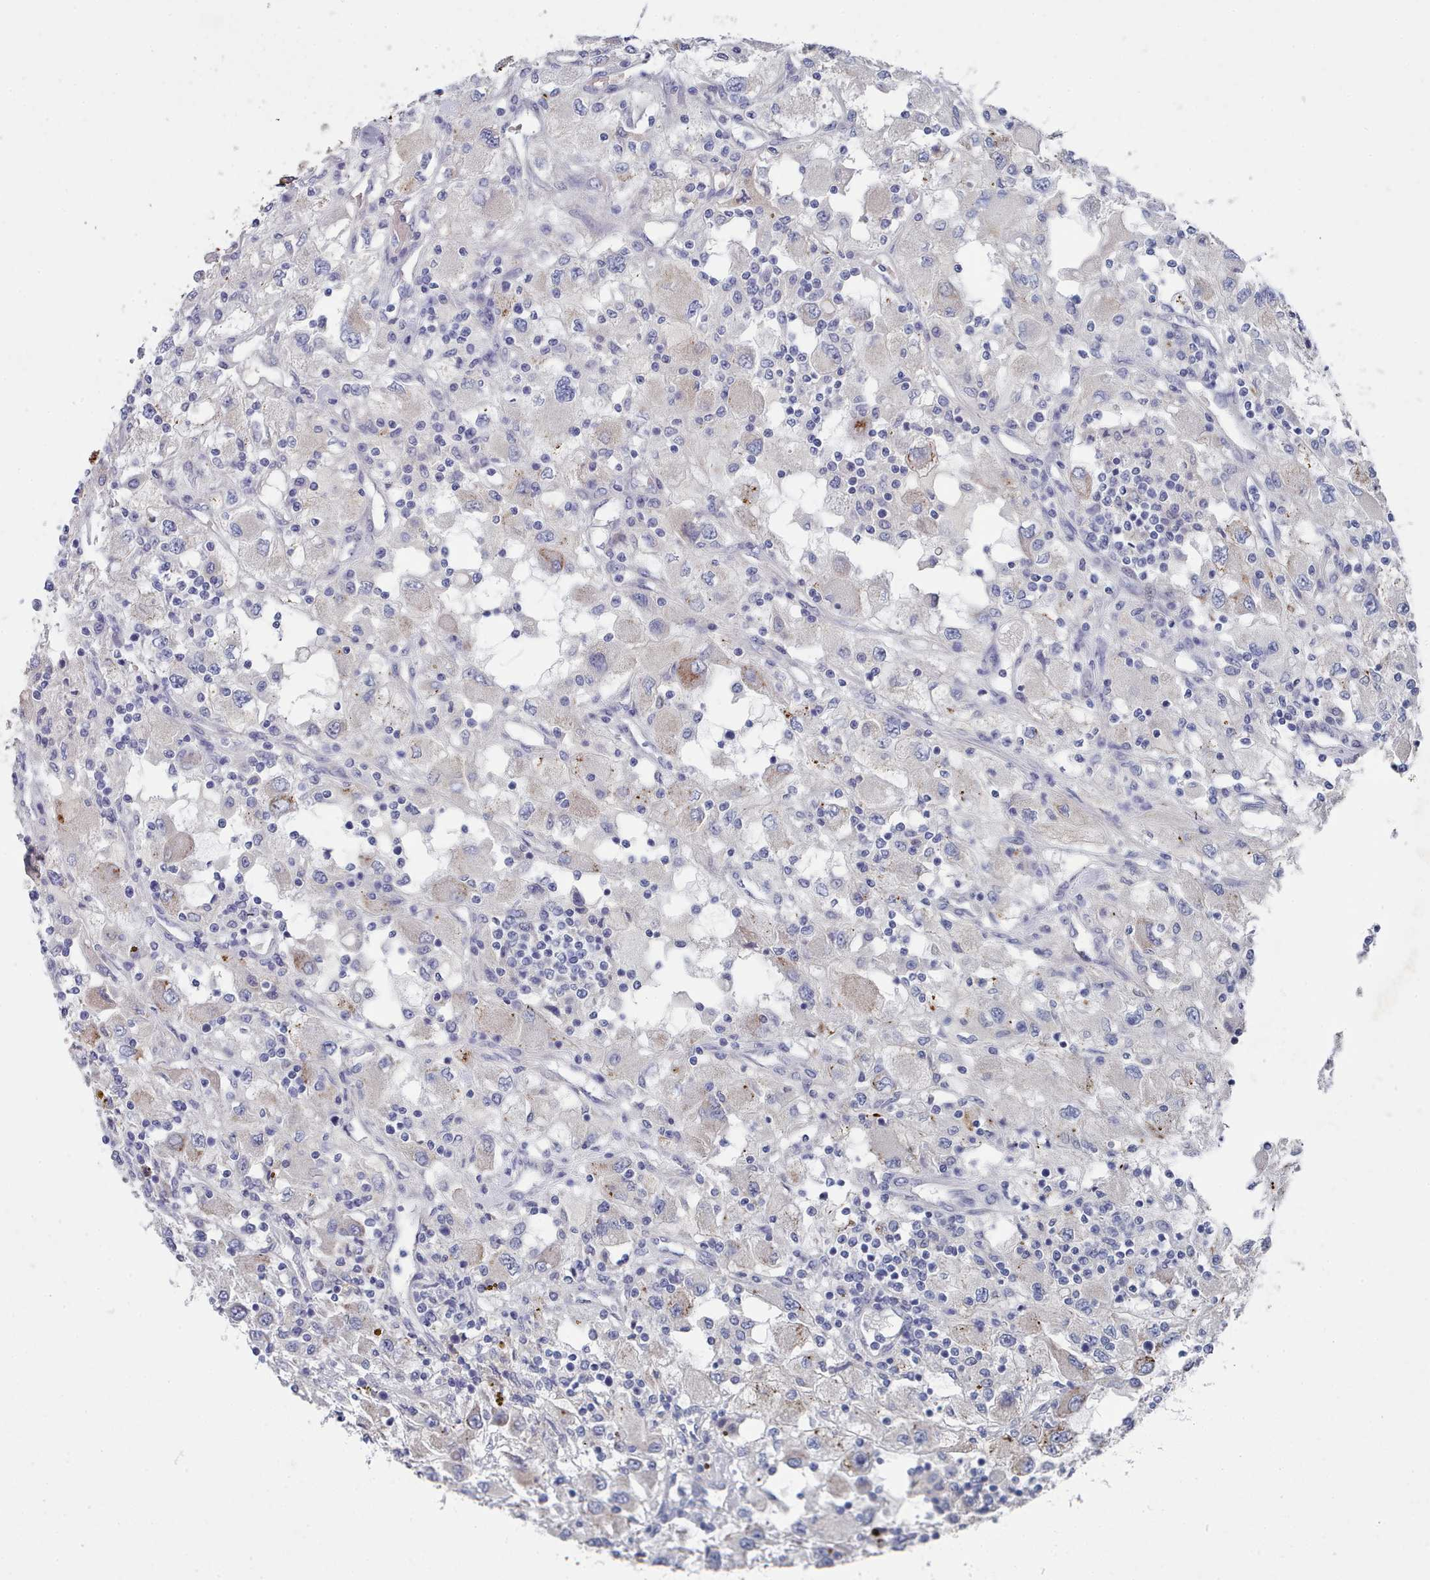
{"staining": {"intensity": "negative", "quantity": "none", "location": "none"}, "tissue": "renal cancer", "cell_type": "Tumor cells", "image_type": "cancer", "snomed": [{"axis": "morphology", "description": "Adenocarcinoma, NOS"}, {"axis": "topography", "description": "Kidney"}], "caption": "Immunohistochemical staining of adenocarcinoma (renal) demonstrates no significant positivity in tumor cells. The staining is performed using DAB (3,3'-diaminobenzidine) brown chromogen with nuclei counter-stained in using hematoxylin.", "gene": "ACAD11", "patient": {"sex": "female", "age": 67}}